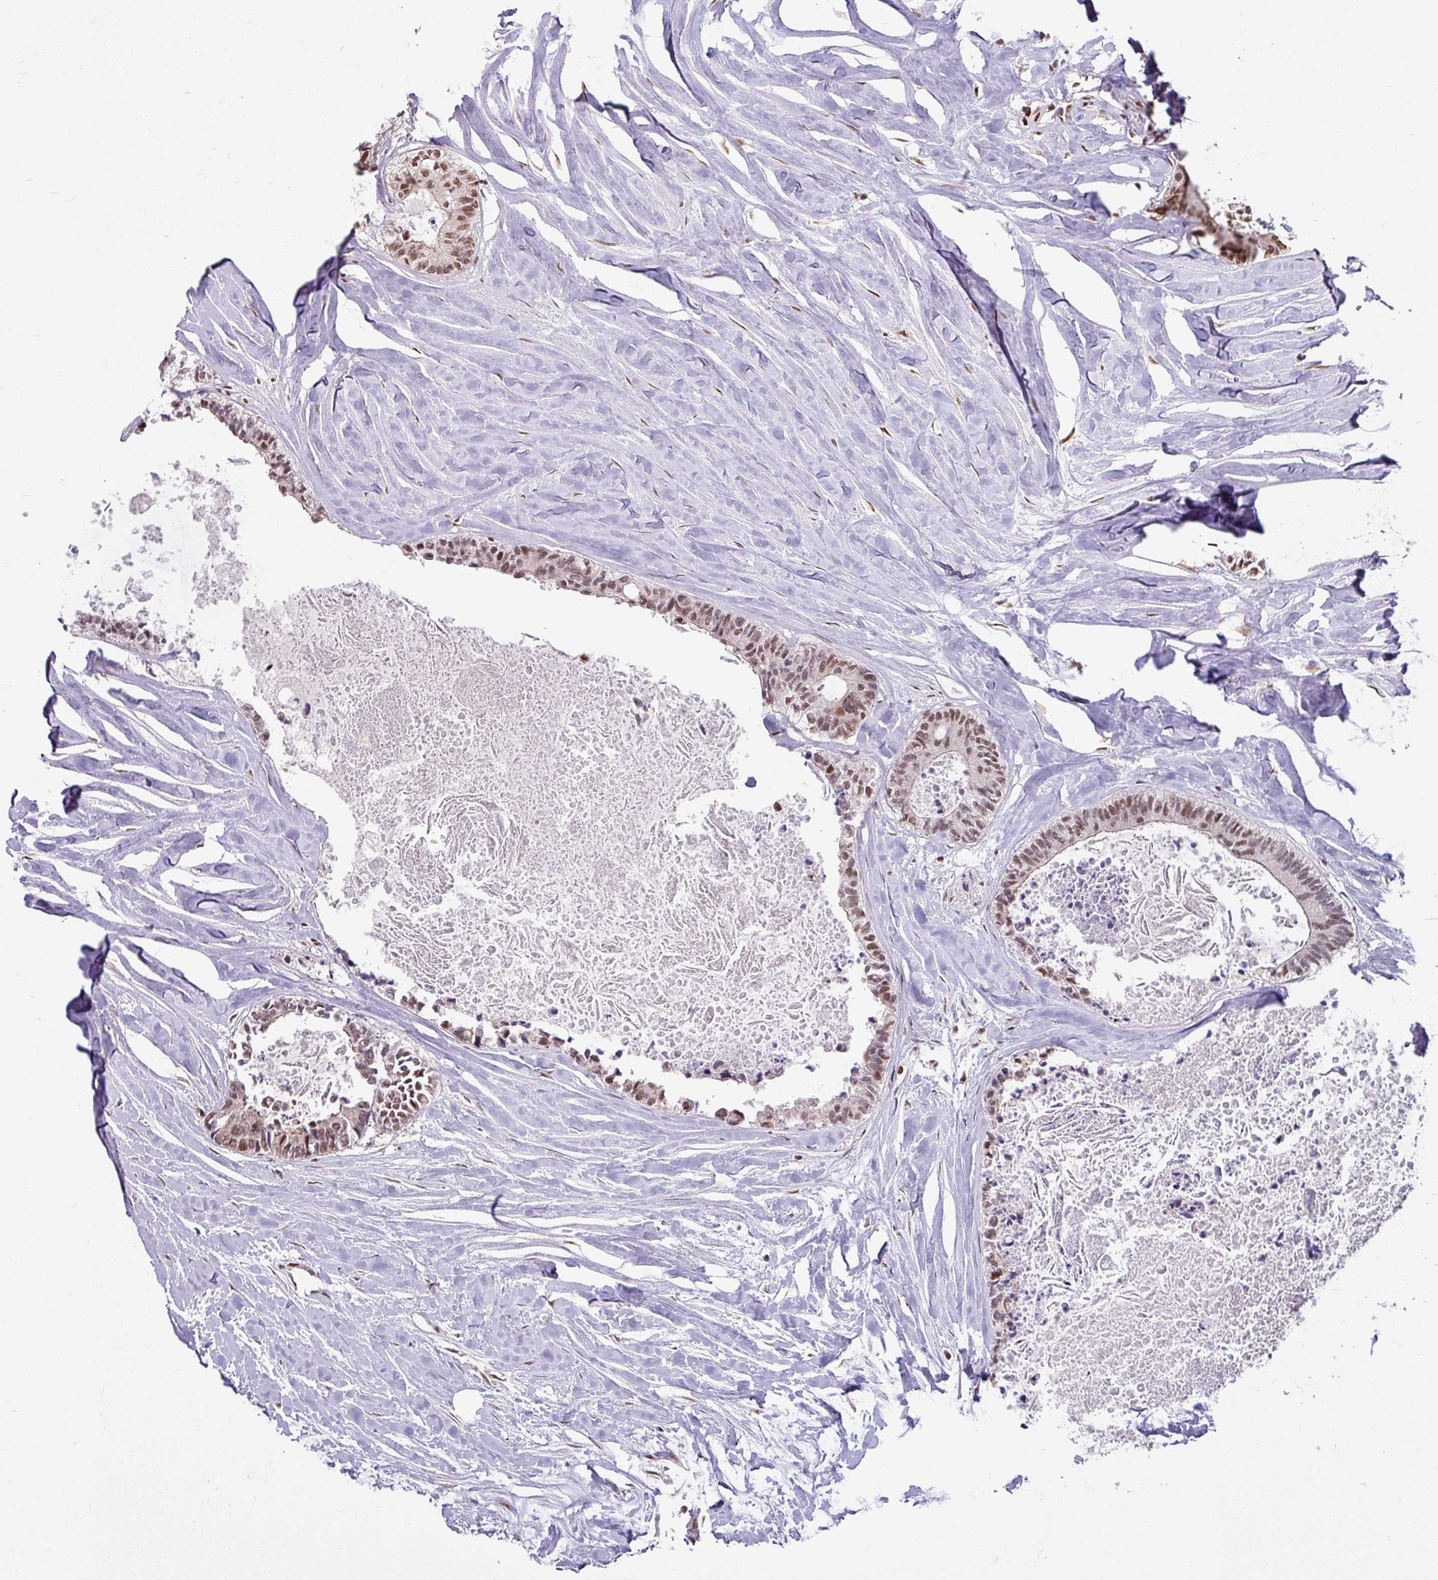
{"staining": {"intensity": "moderate", "quantity": ">75%", "location": "nuclear"}, "tissue": "colorectal cancer", "cell_type": "Tumor cells", "image_type": "cancer", "snomed": [{"axis": "morphology", "description": "Adenocarcinoma, NOS"}, {"axis": "topography", "description": "Colon"}, {"axis": "topography", "description": "Rectum"}], "caption": "This histopathology image reveals colorectal cancer (adenocarcinoma) stained with immunohistochemistry (IHC) to label a protein in brown. The nuclear of tumor cells show moderate positivity for the protein. Nuclei are counter-stained blue.", "gene": "TDG", "patient": {"sex": "male", "age": 57}}